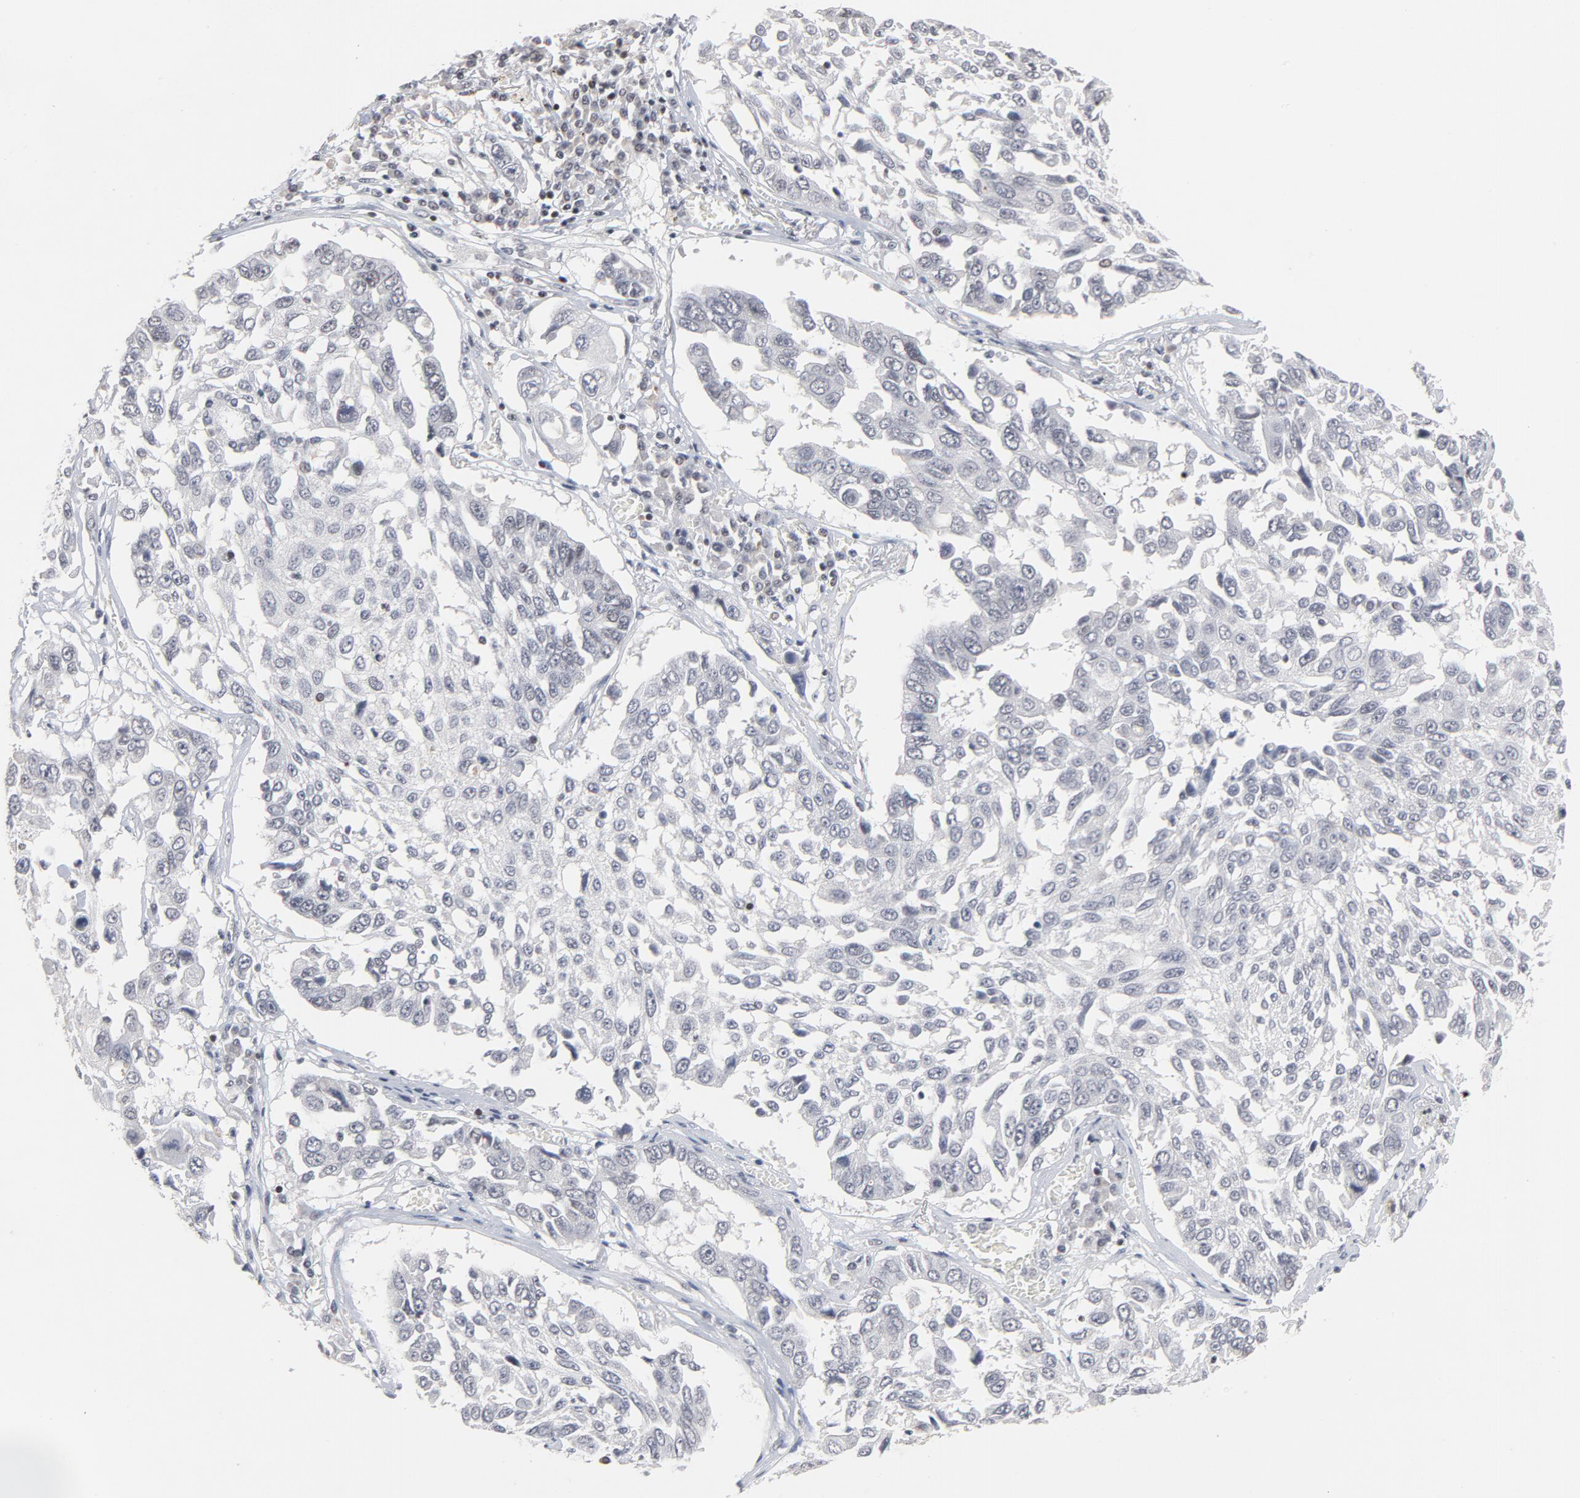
{"staining": {"intensity": "negative", "quantity": "none", "location": "none"}, "tissue": "lung cancer", "cell_type": "Tumor cells", "image_type": "cancer", "snomed": [{"axis": "morphology", "description": "Squamous cell carcinoma, NOS"}, {"axis": "topography", "description": "Lung"}], "caption": "Immunohistochemistry (IHC) of human lung squamous cell carcinoma shows no expression in tumor cells.", "gene": "GABPA", "patient": {"sex": "male", "age": 71}}